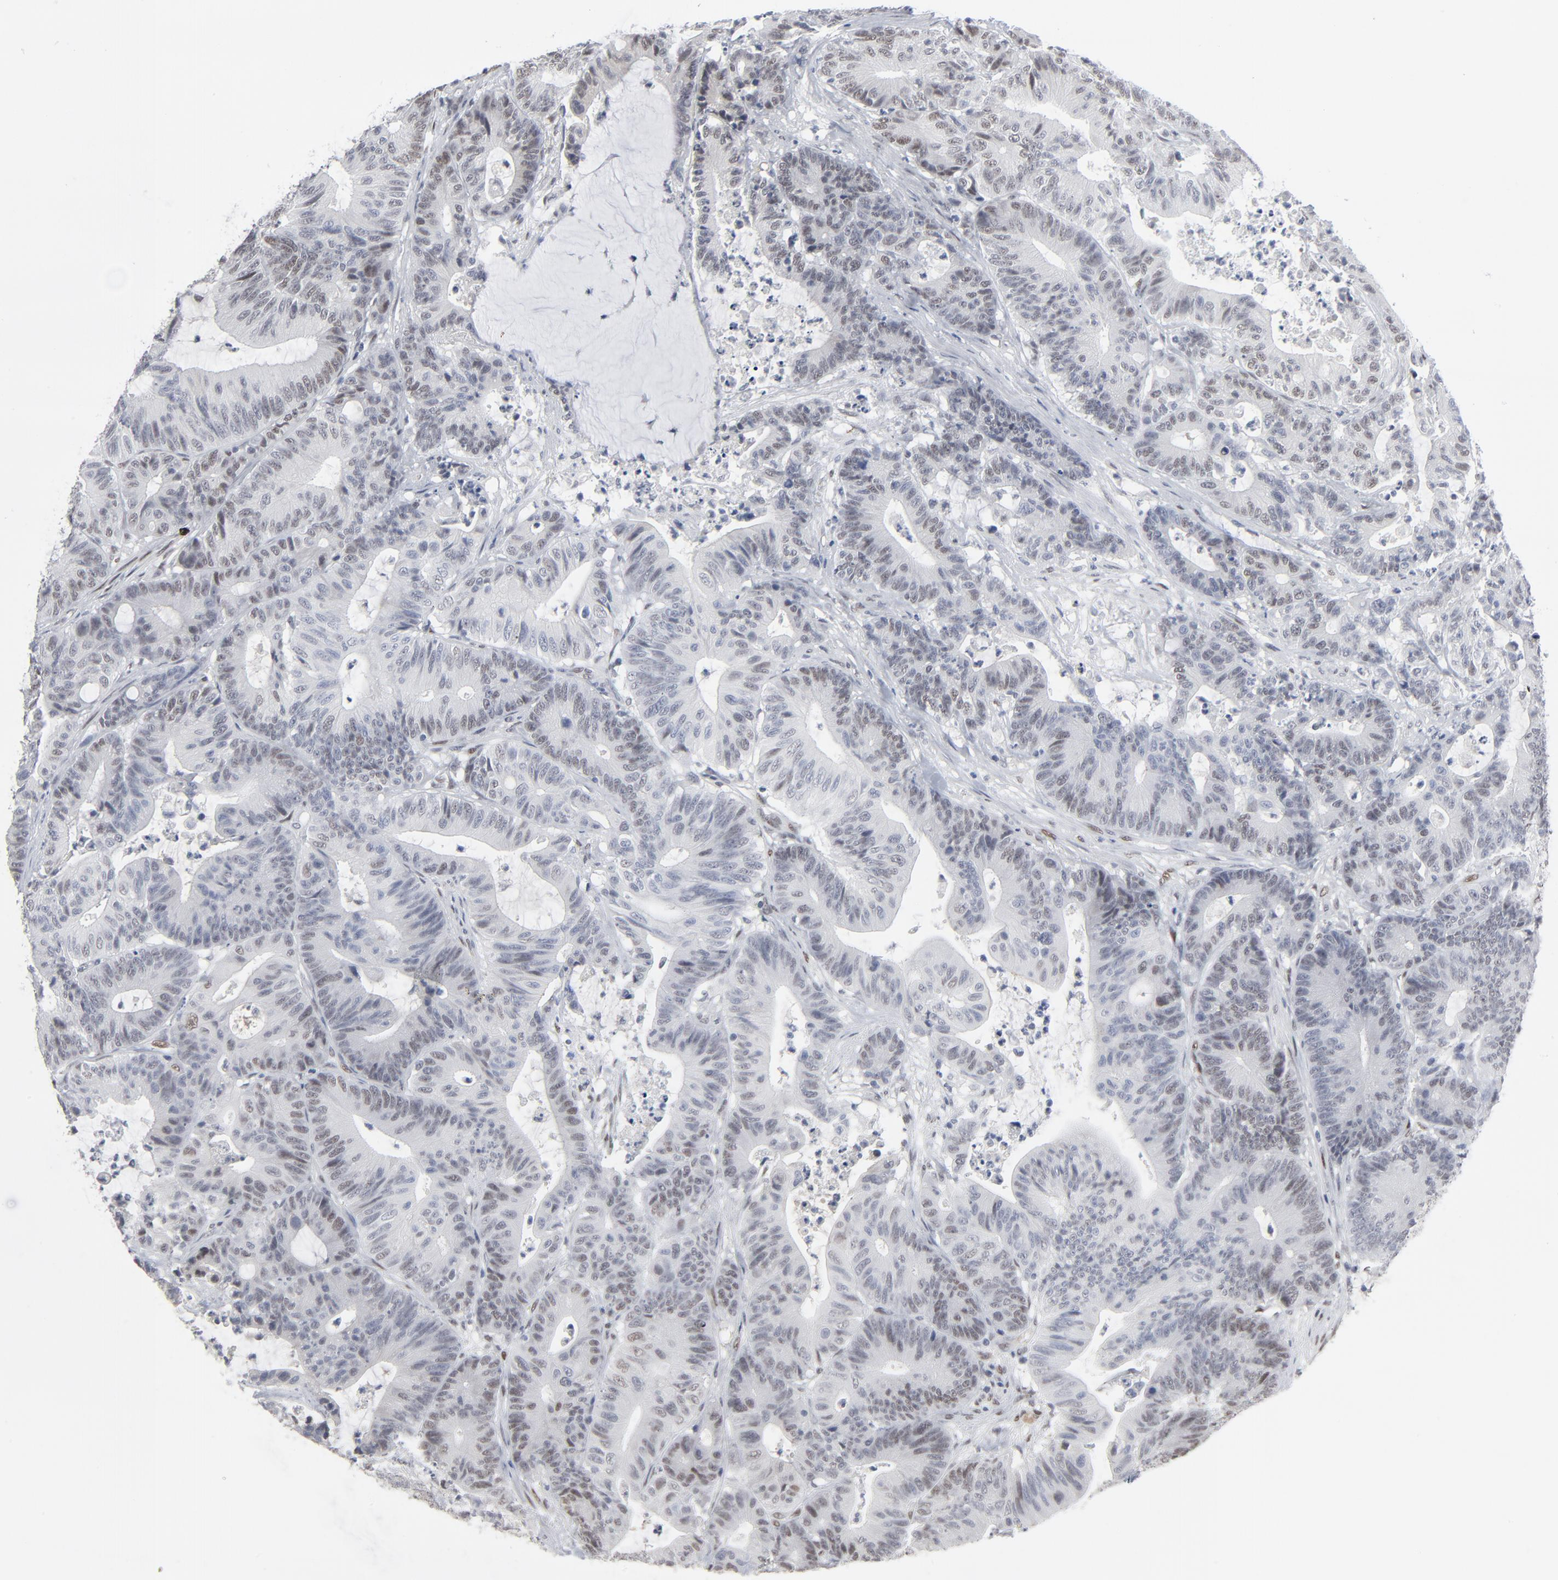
{"staining": {"intensity": "weak", "quantity": "<25%", "location": "nuclear"}, "tissue": "colorectal cancer", "cell_type": "Tumor cells", "image_type": "cancer", "snomed": [{"axis": "morphology", "description": "Adenocarcinoma, NOS"}, {"axis": "topography", "description": "Colon"}], "caption": "Immunohistochemistry of human adenocarcinoma (colorectal) reveals no staining in tumor cells.", "gene": "ATF7", "patient": {"sex": "female", "age": 84}}